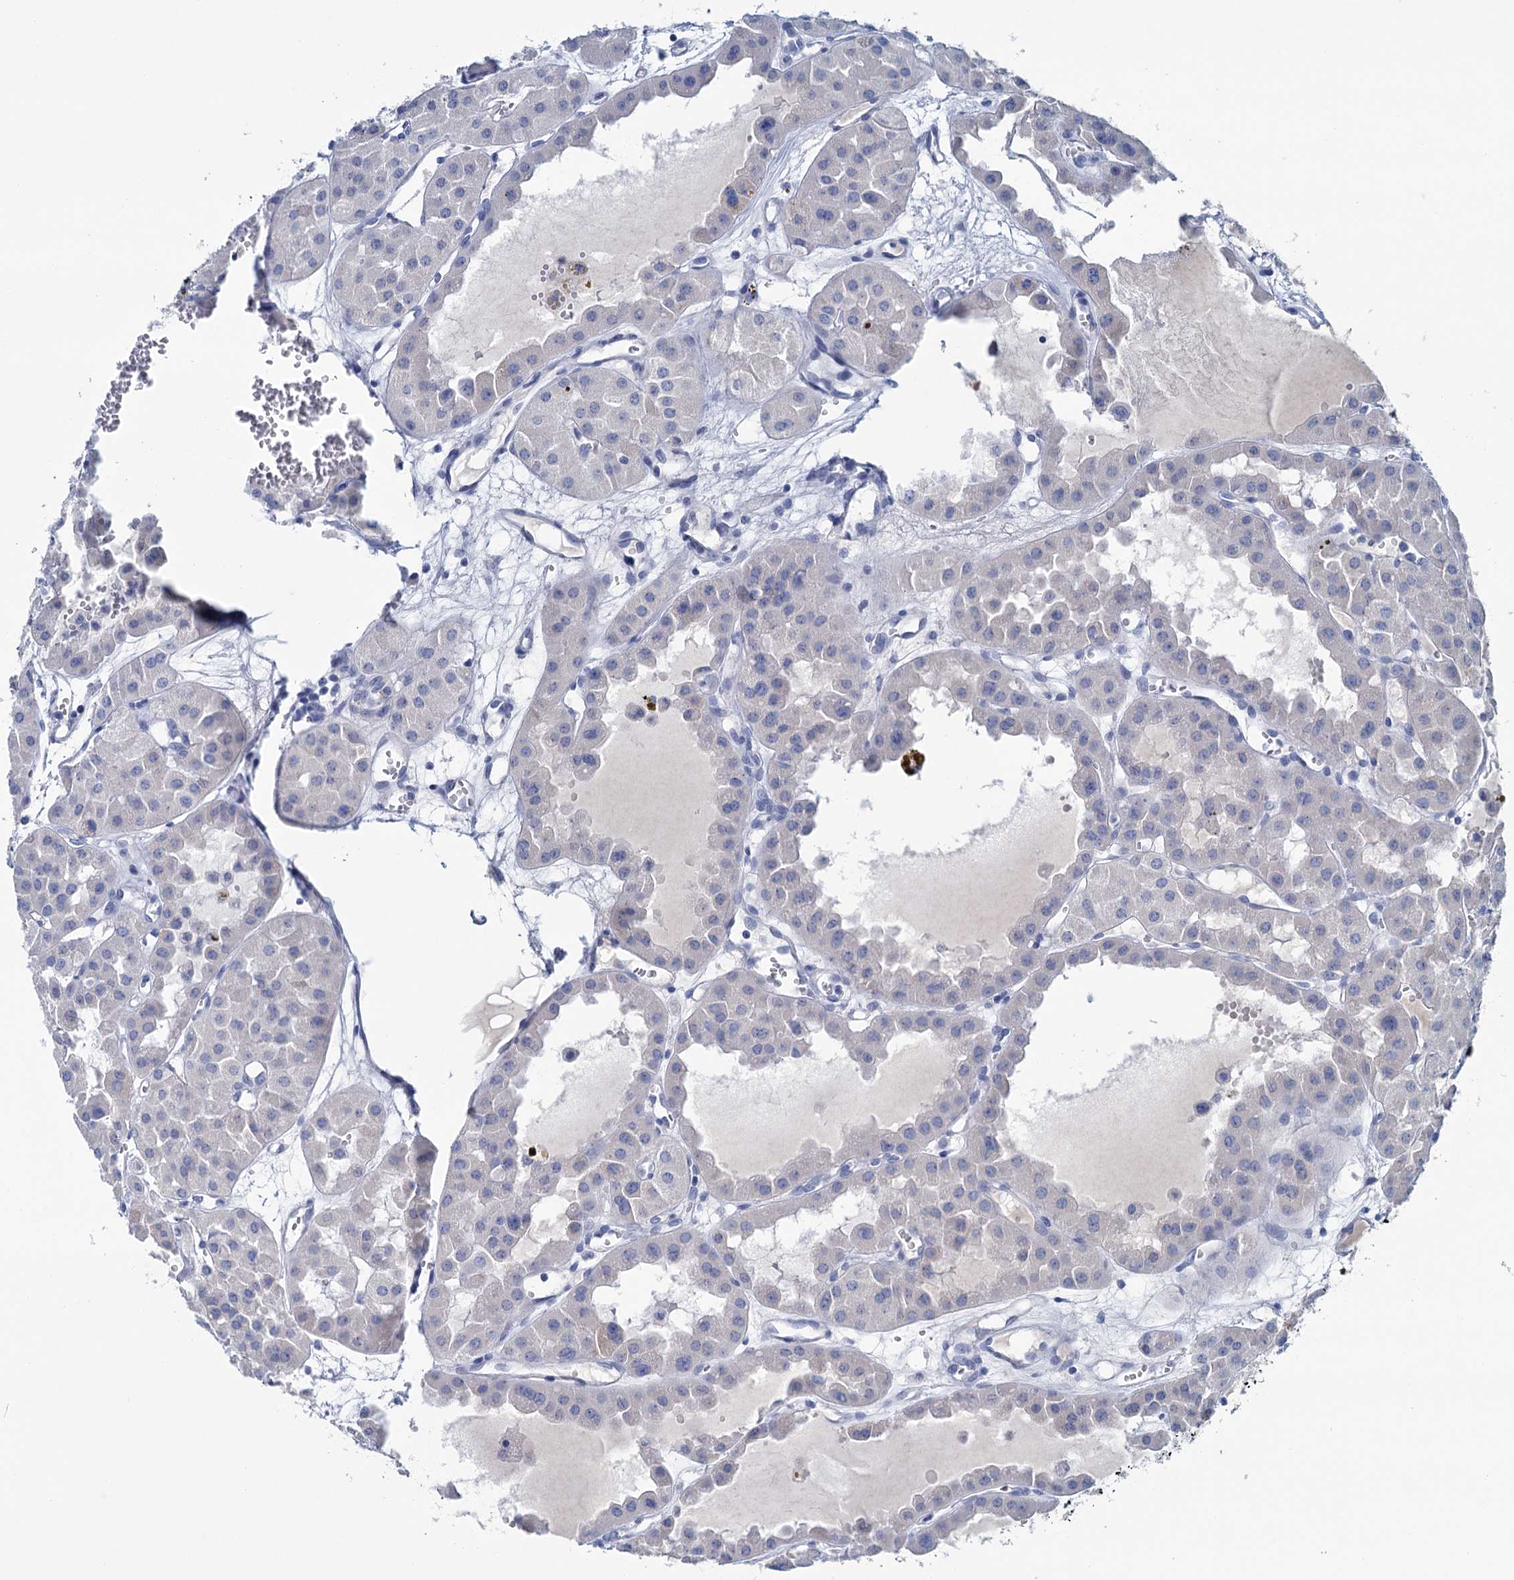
{"staining": {"intensity": "negative", "quantity": "none", "location": "none"}, "tissue": "renal cancer", "cell_type": "Tumor cells", "image_type": "cancer", "snomed": [{"axis": "morphology", "description": "Carcinoma, NOS"}, {"axis": "topography", "description": "Kidney"}], "caption": "Immunohistochemical staining of renal cancer demonstrates no significant staining in tumor cells. Nuclei are stained in blue.", "gene": "MYOZ3", "patient": {"sex": "female", "age": 75}}